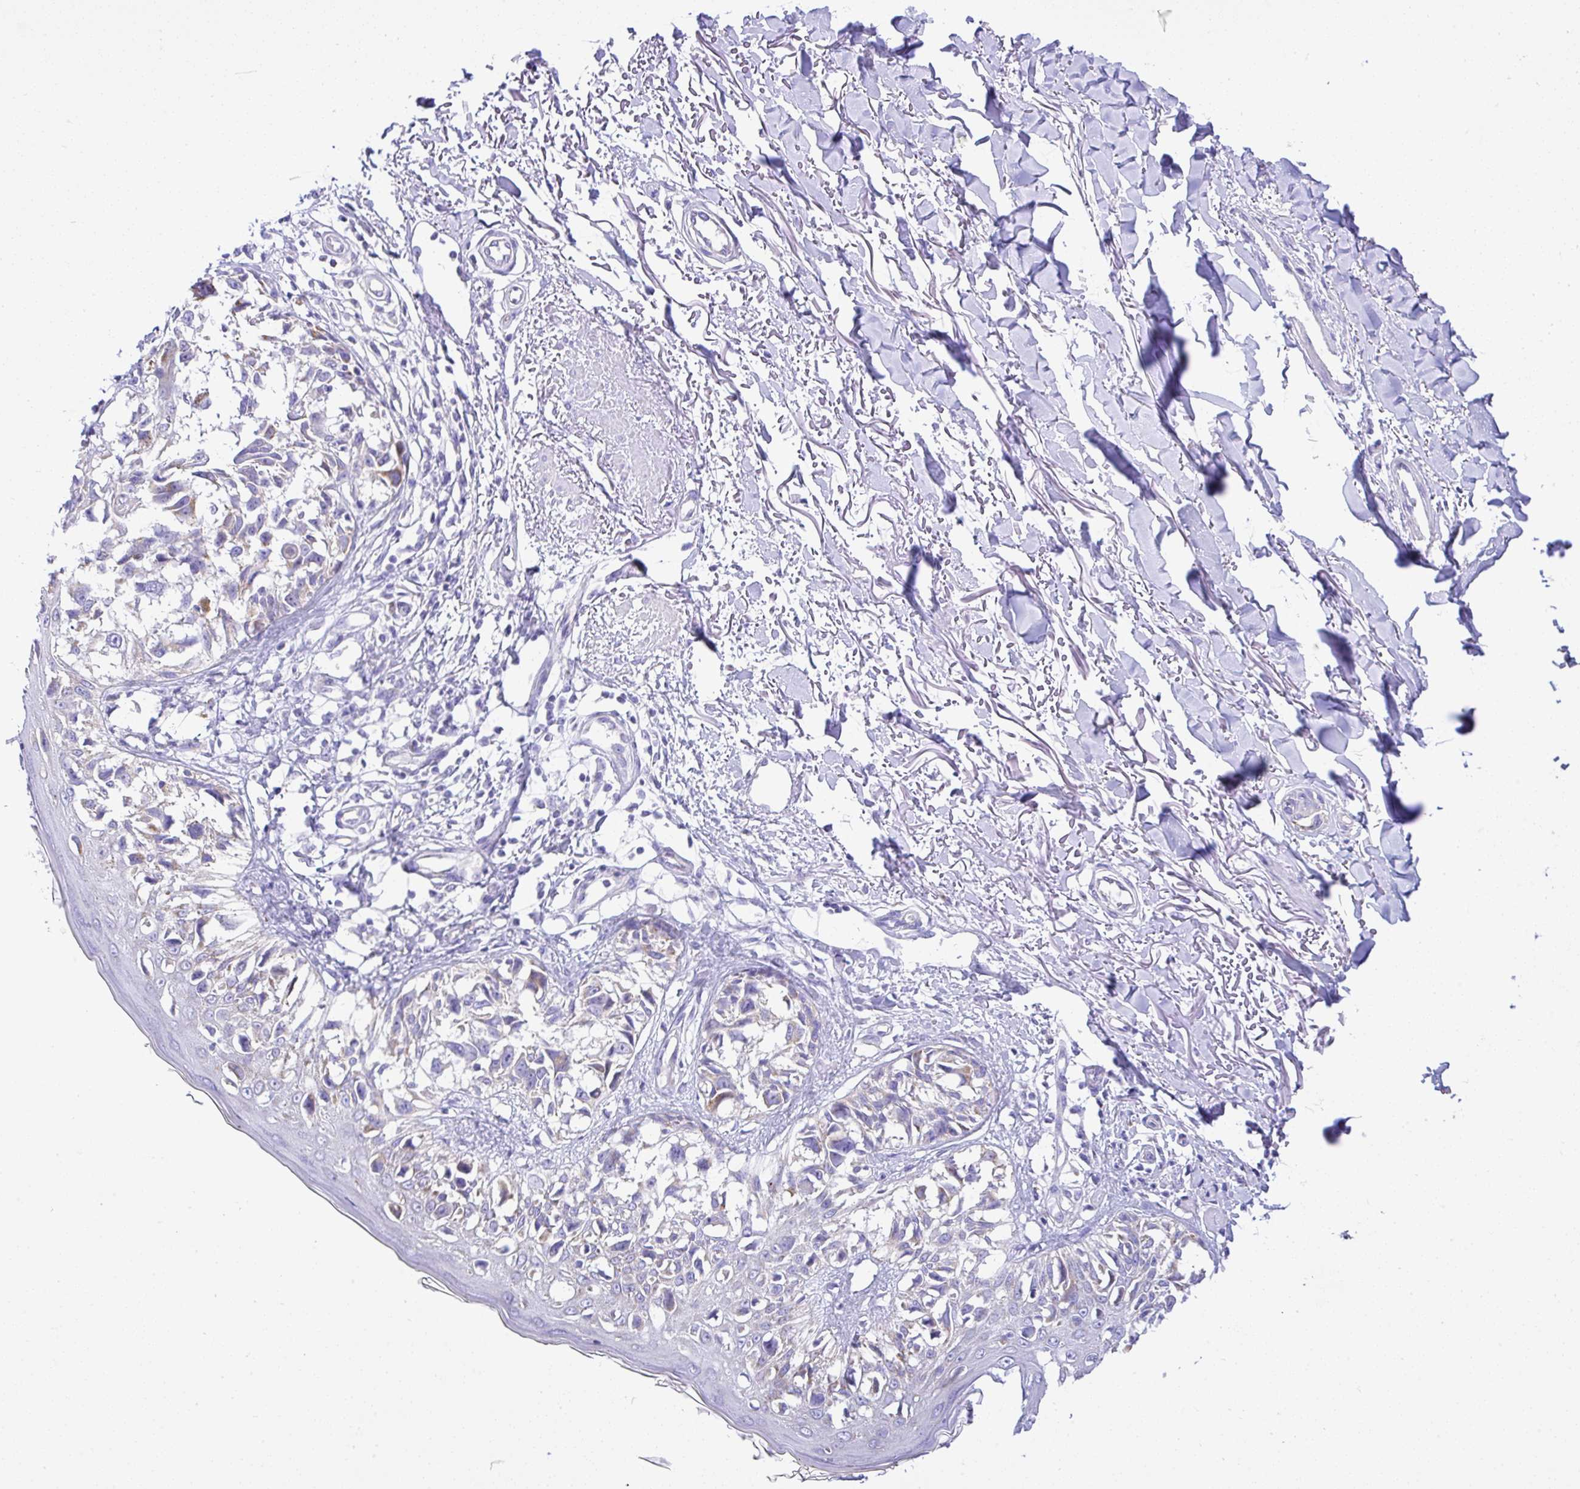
{"staining": {"intensity": "moderate", "quantity": "<25%", "location": "cytoplasmic/membranous"}, "tissue": "melanoma", "cell_type": "Tumor cells", "image_type": "cancer", "snomed": [{"axis": "morphology", "description": "Malignant melanoma, NOS"}, {"axis": "topography", "description": "Skin"}], "caption": "Human malignant melanoma stained with a brown dye reveals moderate cytoplasmic/membranous positive staining in about <25% of tumor cells.", "gene": "SLC13A1", "patient": {"sex": "male", "age": 73}}